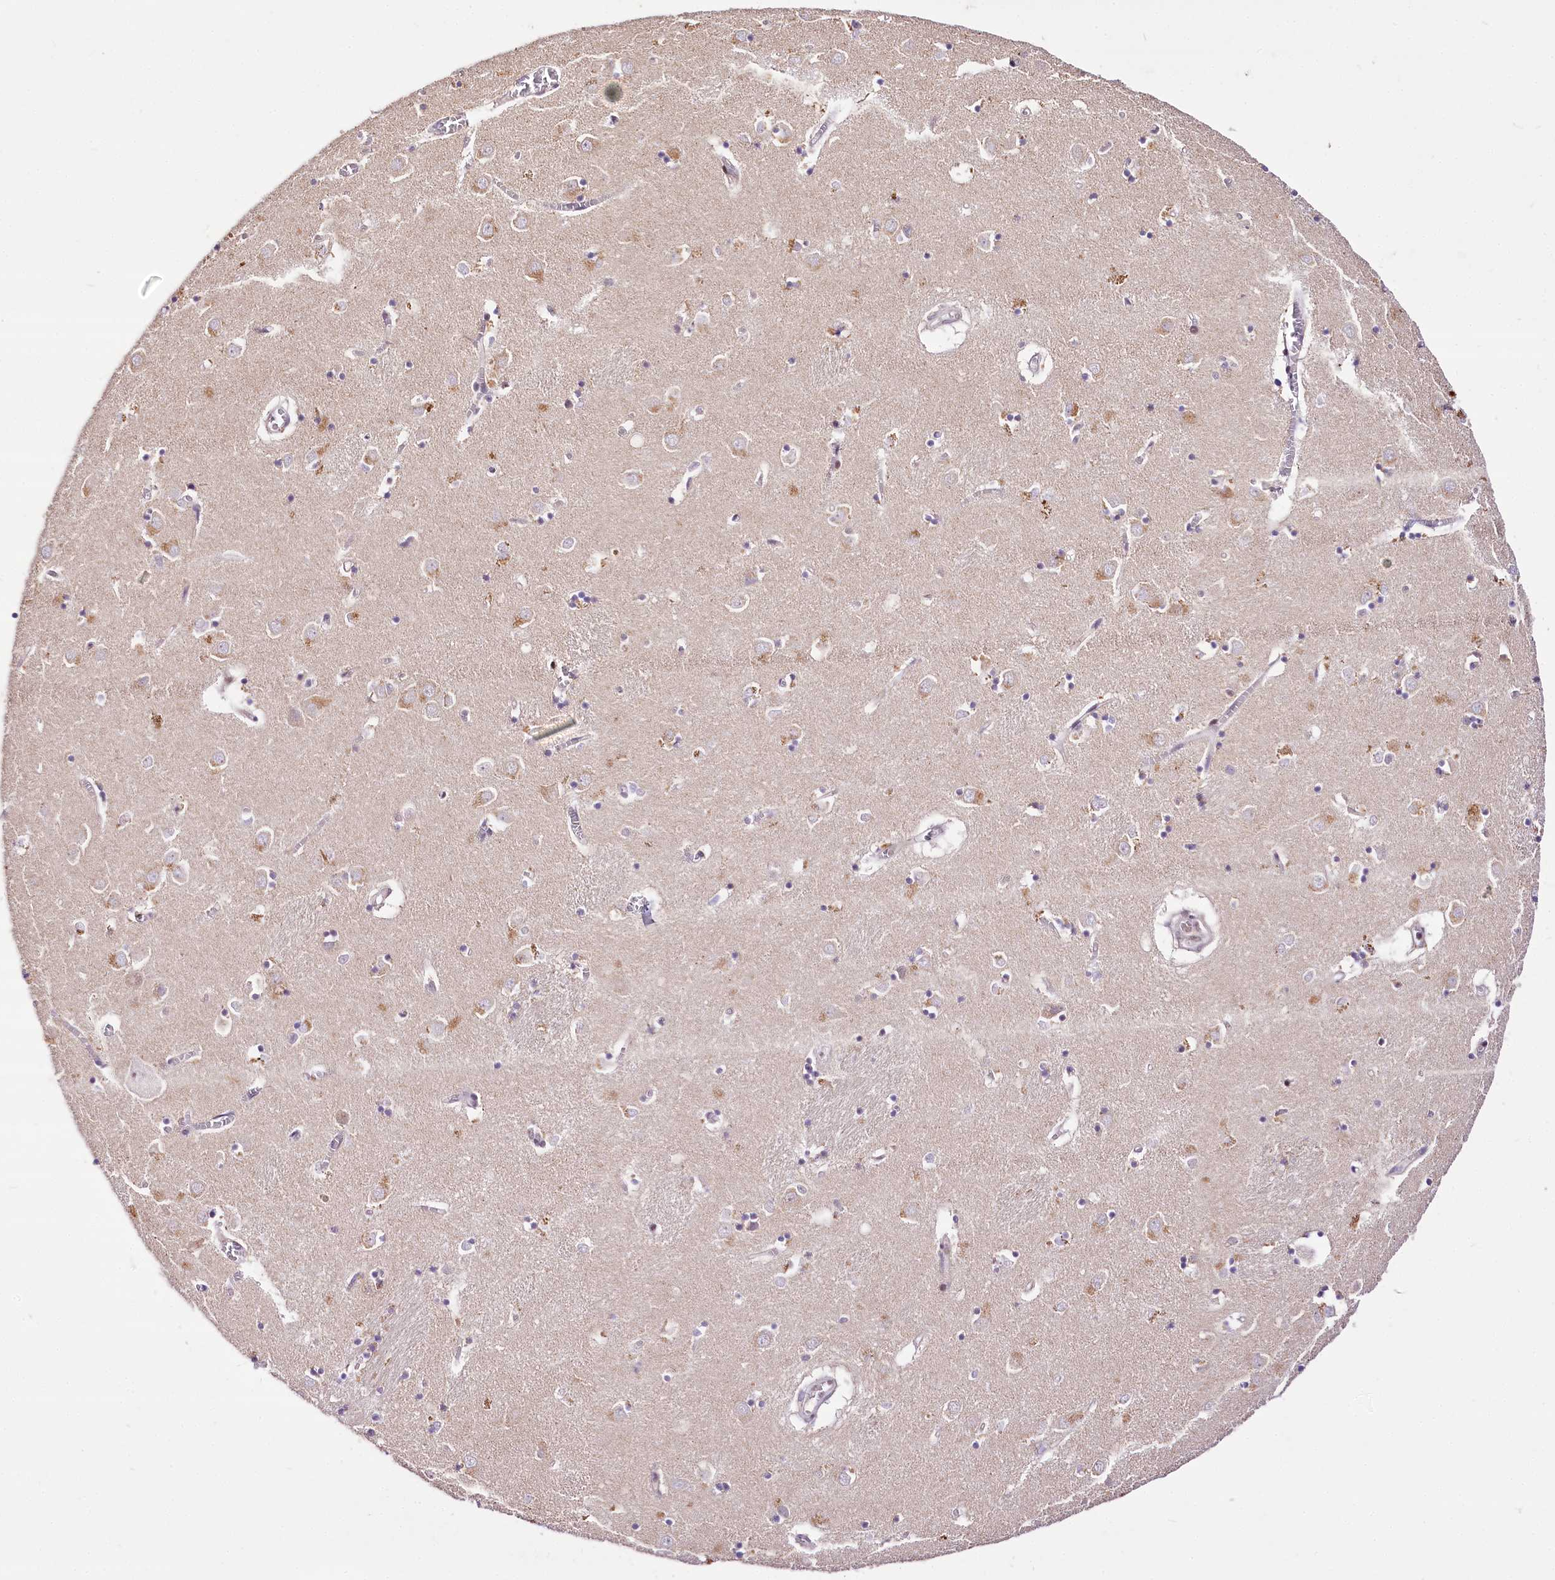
{"staining": {"intensity": "moderate", "quantity": "<25%", "location": "cytoplasmic/membranous"}, "tissue": "caudate", "cell_type": "Glial cells", "image_type": "normal", "snomed": [{"axis": "morphology", "description": "Normal tissue, NOS"}, {"axis": "topography", "description": "Lateral ventricle wall"}], "caption": "About <25% of glial cells in normal human caudate show moderate cytoplasmic/membranous protein expression as visualized by brown immunohistochemical staining.", "gene": "POLA2", "patient": {"sex": "male", "age": 70}}